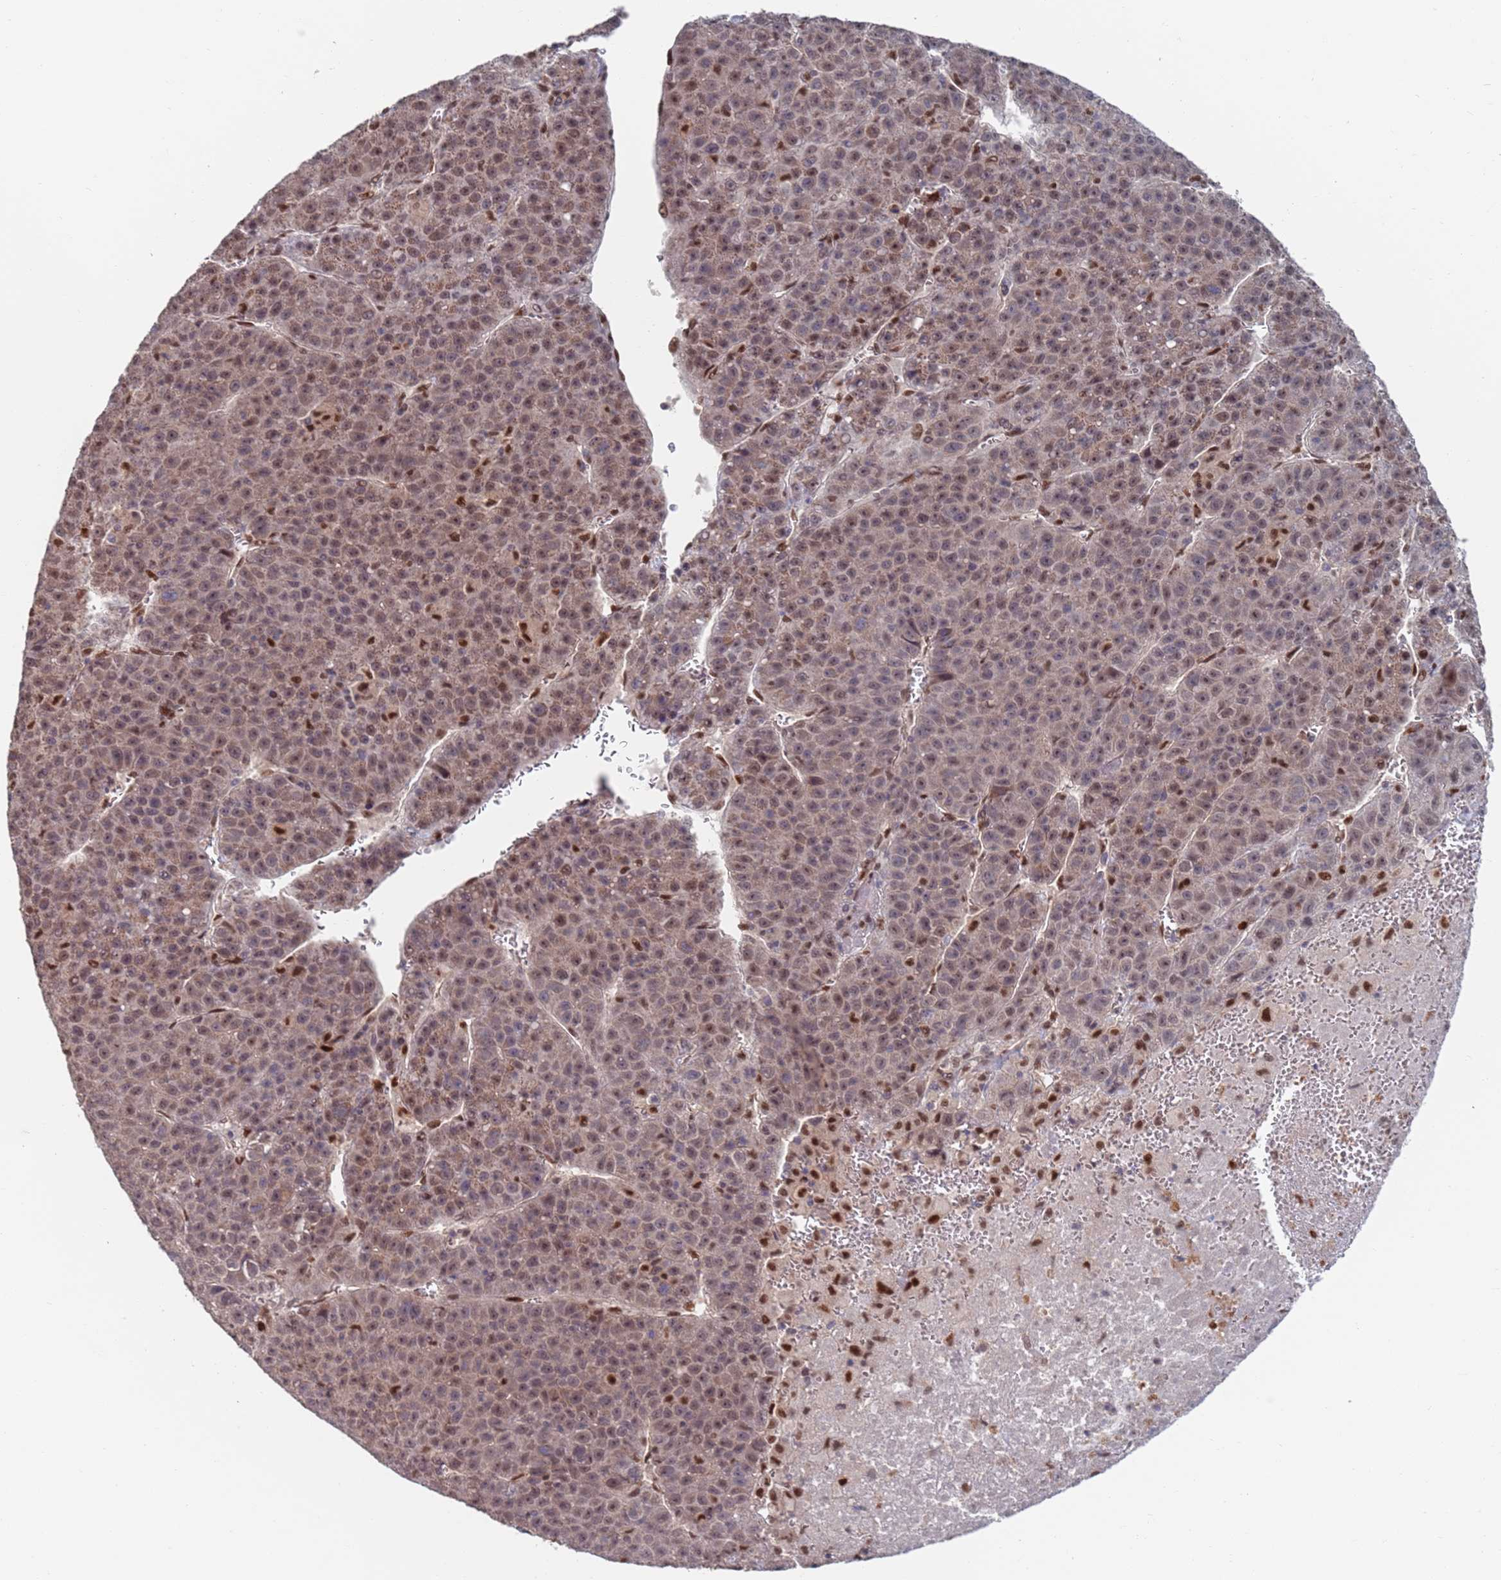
{"staining": {"intensity": "negative", "quantity": "none", "location": "none"}, "tissue": "liver cancer", "cell_type": "Tumor cells", "image_type": "cancer", "snomed": [{"axis": "morphology", "description": "Carcinoma, Hepatocellular, NOS"}, {"axis": "topography", "description": "Liver"}], "caption": "There is no significant positivity in tumor cells of liver cancer (hepatocellular carcinoma). (DAB (3,3'-diaminobenzidine) immunohistochemistry, high magnification).", "gene": "RPP25", "patient": {"sex": "female", "age": 53}}